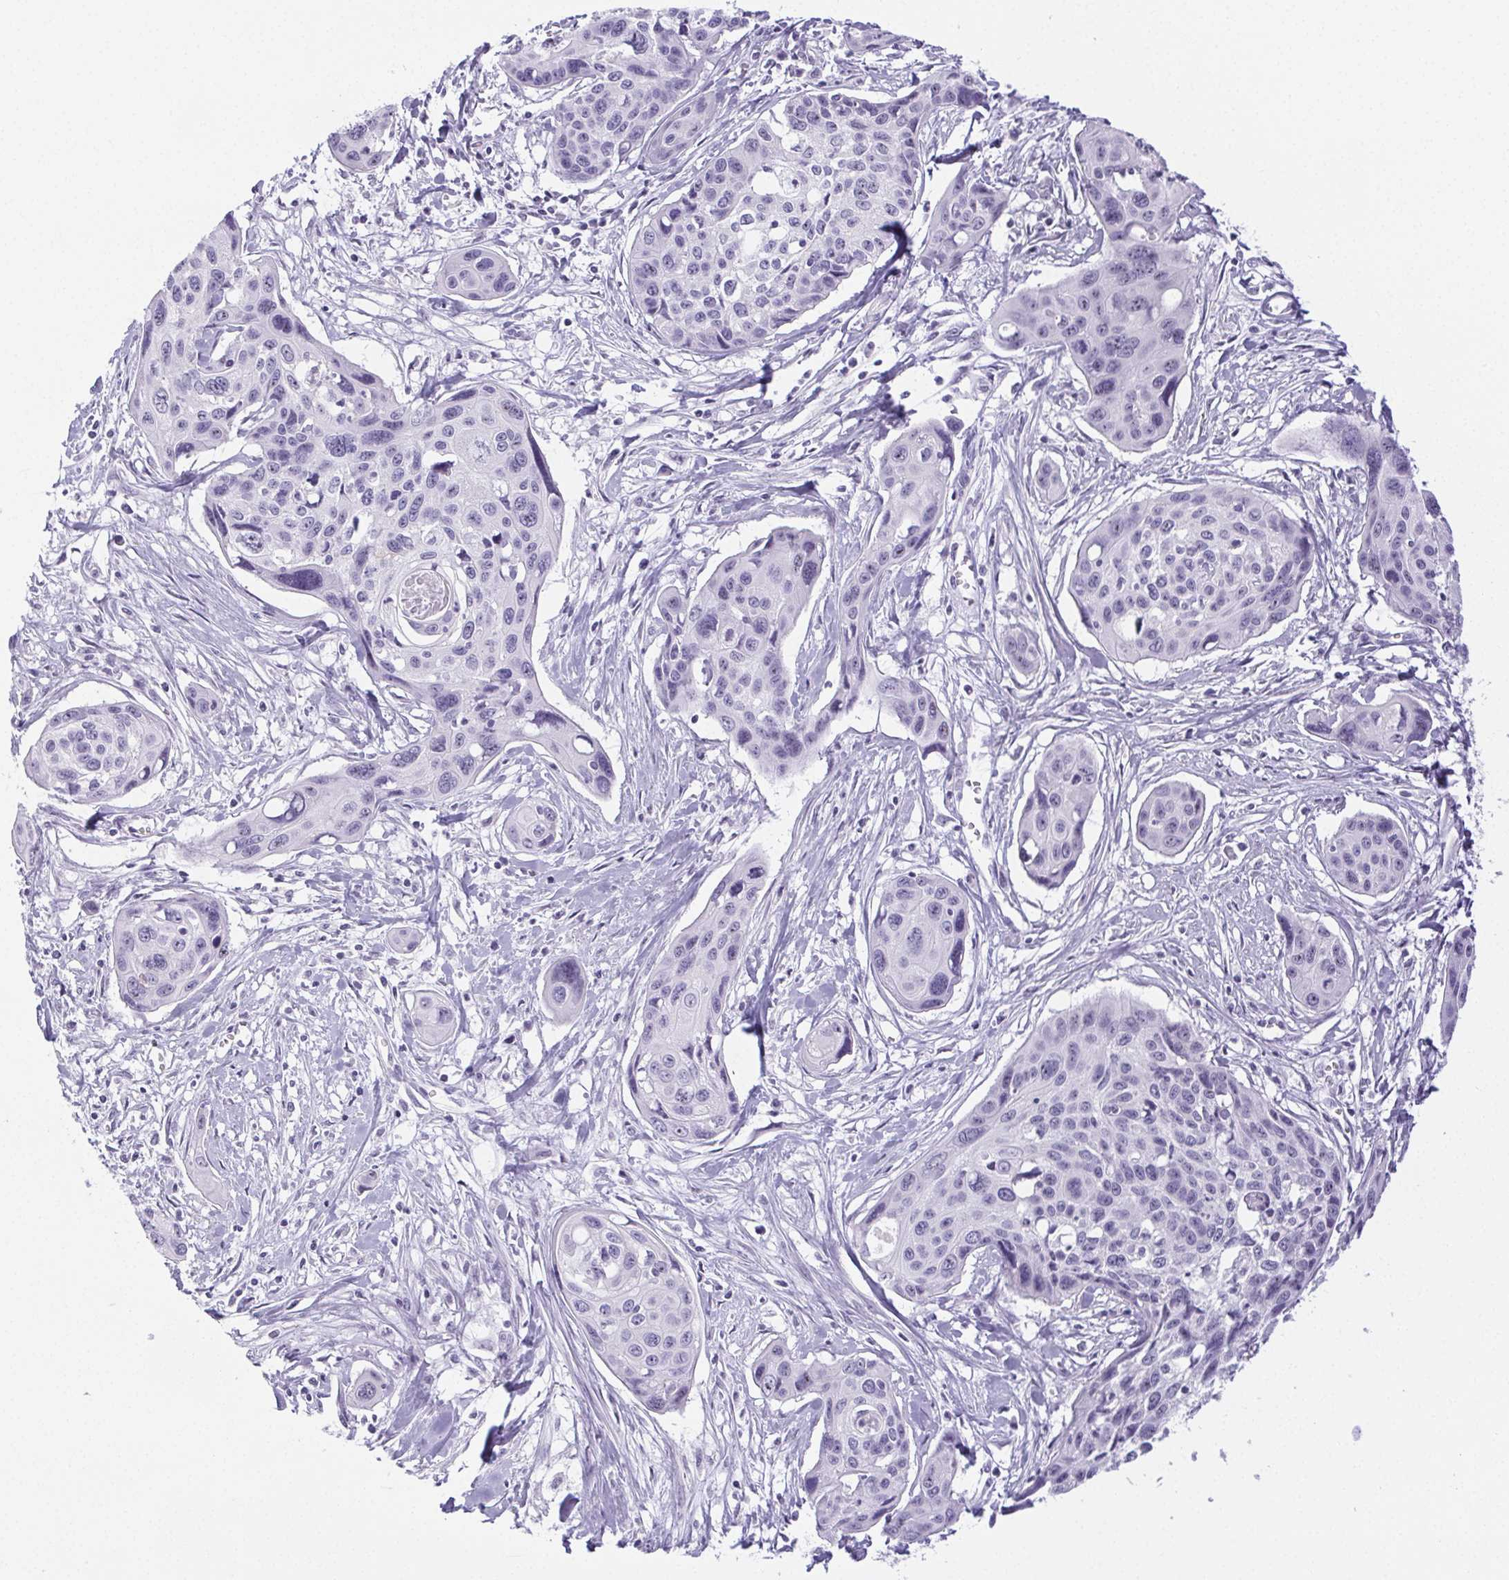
{"staining": {"intensity": "negative", "quantity": "none", "location": "none"}, "tissue": "cervical cancer", "cell_type": "Tumor cells", "image_type": "cancer", "snomed": [{"axis": "morphology", "description": "Squamous cell carcinoma, NOS"}, {"axis": "topography", "description": "Cervix"}], "caption": "Human cervical squamous cell carcinoma stained for a protein using immunohistochemistry (IHC) reveals no staining in tumor cells.", "gene": "ST8SIA3", "patient": {"sex": "female", "age": 31}}